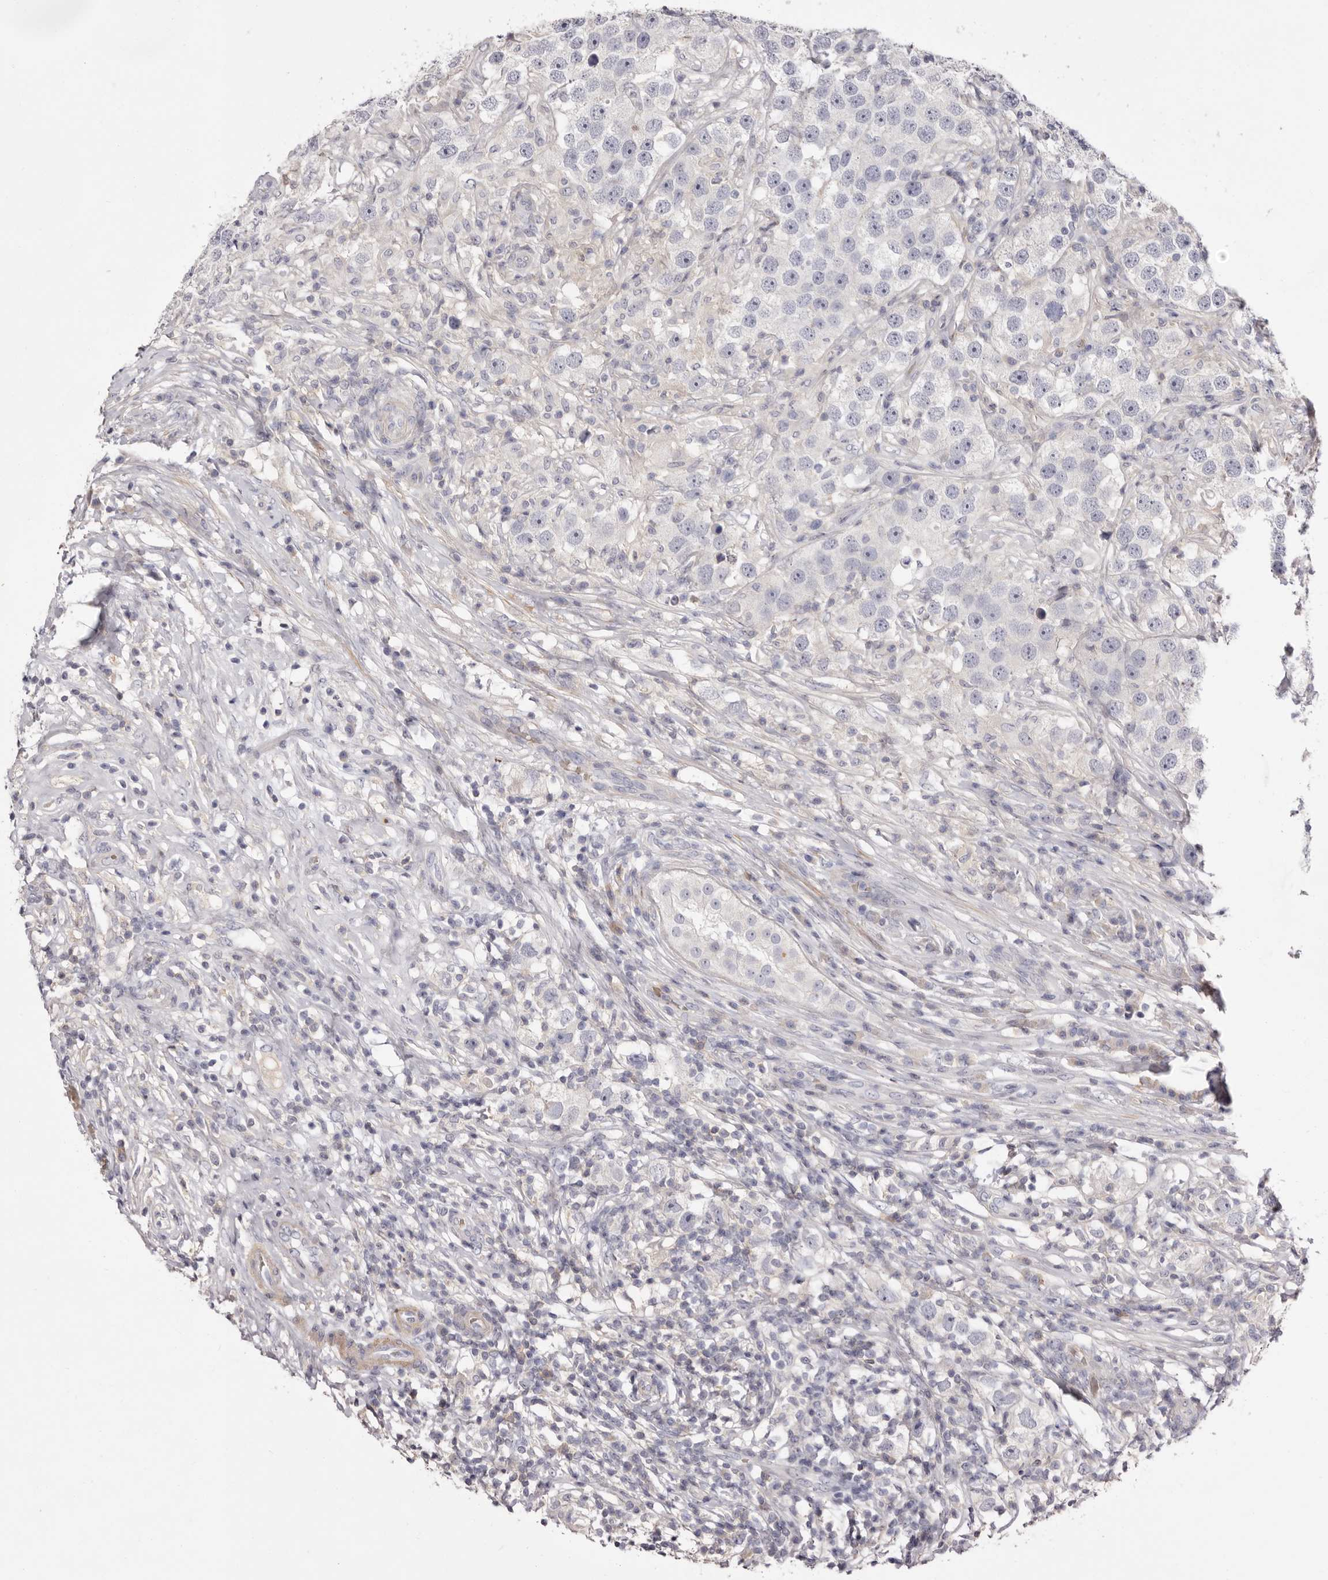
{"staining": {"intensity": "negative", "quantity": "none", "location": "none"}, "tissue": "testis cancer", "cell_type": "Tumor cells", "image_type": "cancer", "snomed": [{"axis": "morphology", "description": "Seminoma, NOS"}, {"axis": "topography", "description": "Testis"}], "caption": "Immunohistochemistry micrograph of testis seminoma stained for a protein (brown), which demonstrates no expression in tumor cells.", "gene": "S1PR5", "patient": {"sex": "male", "age": 49}}